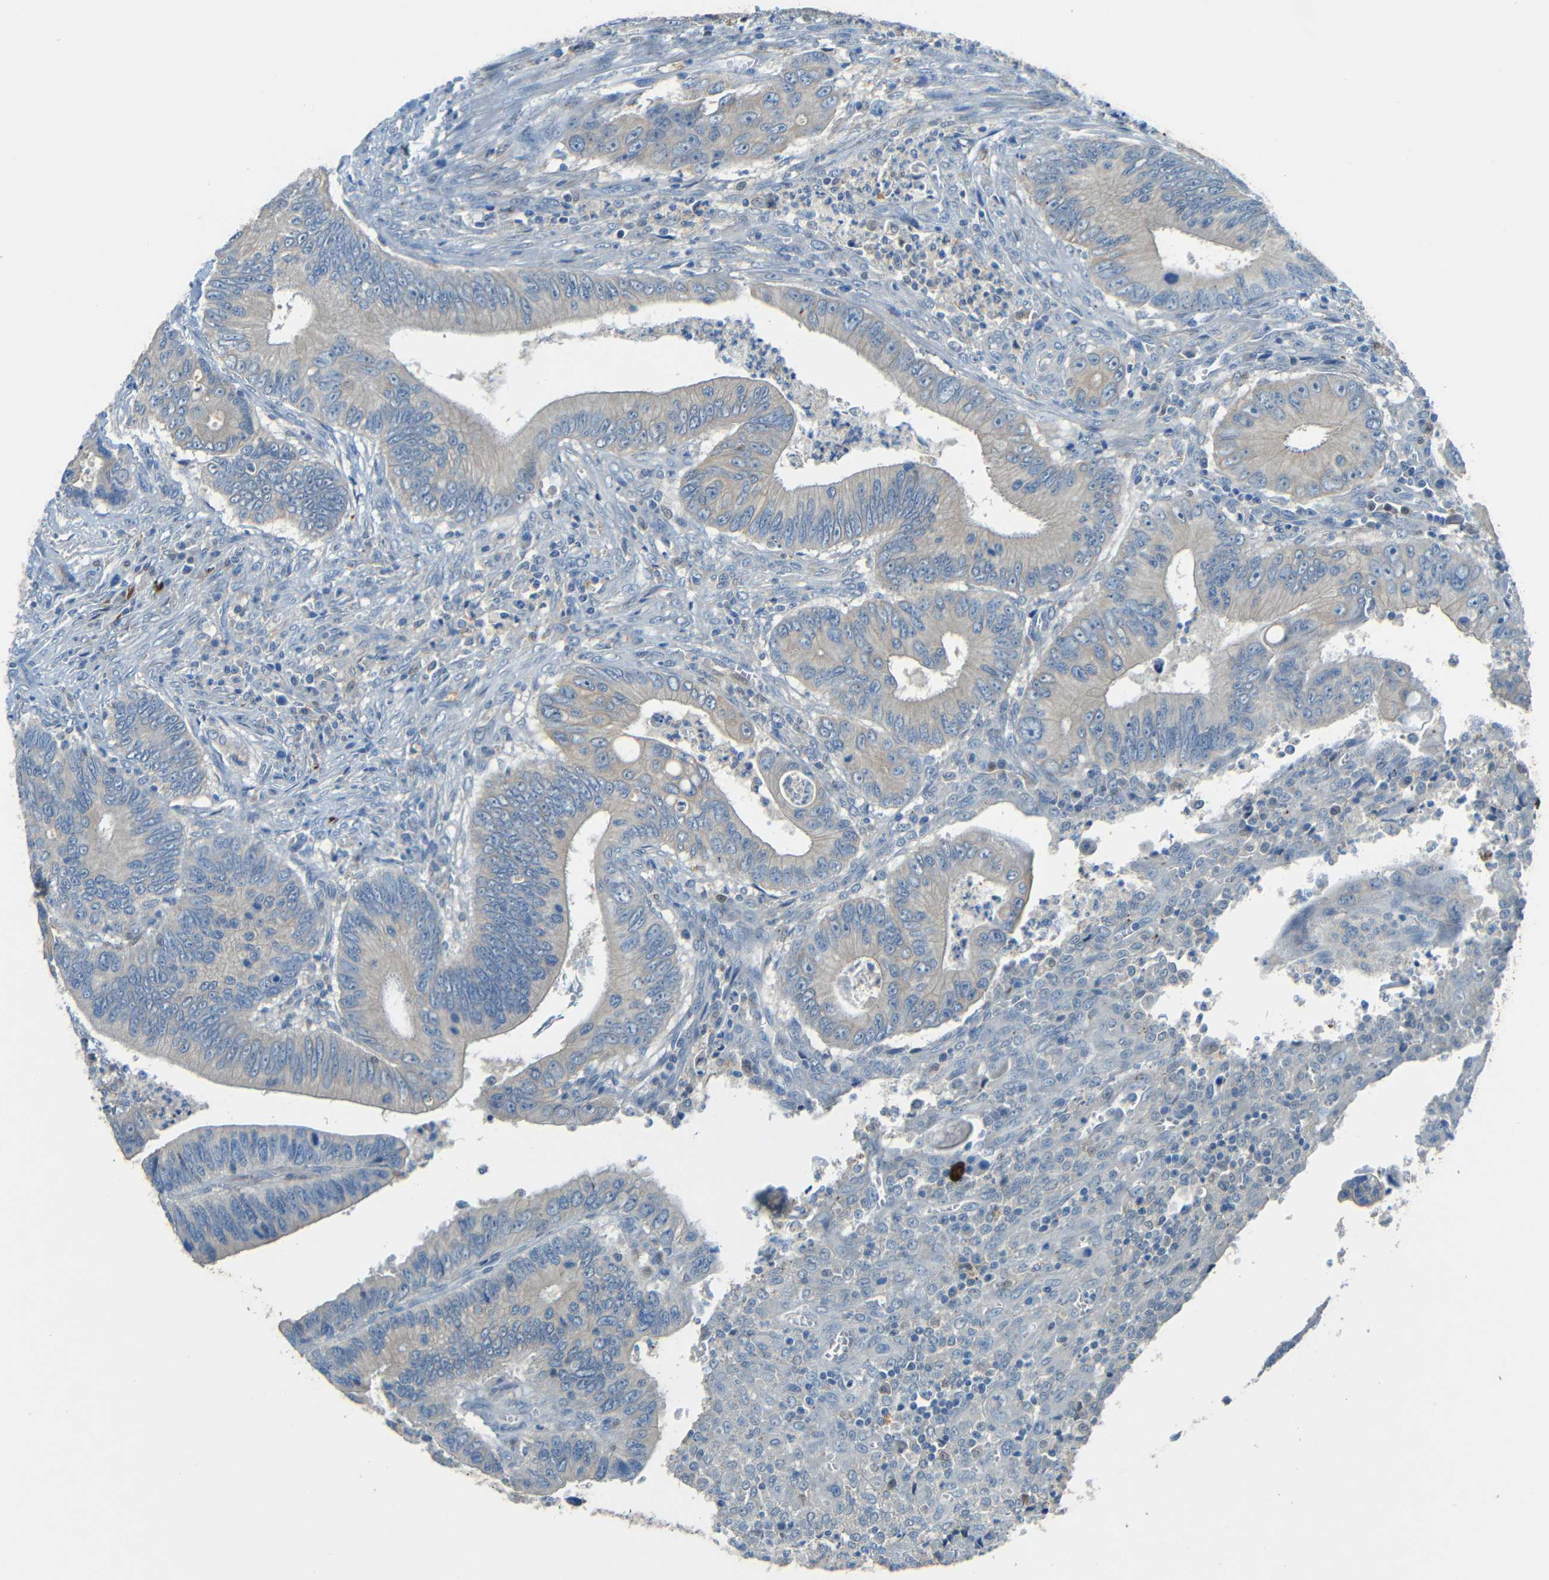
{"staining": {"intensity": "weak", "quantity": "<25%", "location": "cytoplasmic/membranous"}, "tissue": "colorectal cancer", "cell_type": "Tumor cells", "image_type": "cancer", "snomed": [{"axis": "morphology", "description": "Inflammation, NOS"}, {"axis": "morphology", "description": "Adenocarcinoma, NOS"}, {"axis": "topography", "description": "Colon"}], "caption": "DAB immunohistochemical staining of colorectal adenocarcinoma exhibits no significant expression in tumor cells.", "gene": "CYP26B1", "patient": {"sex": "male", "age": 72}}